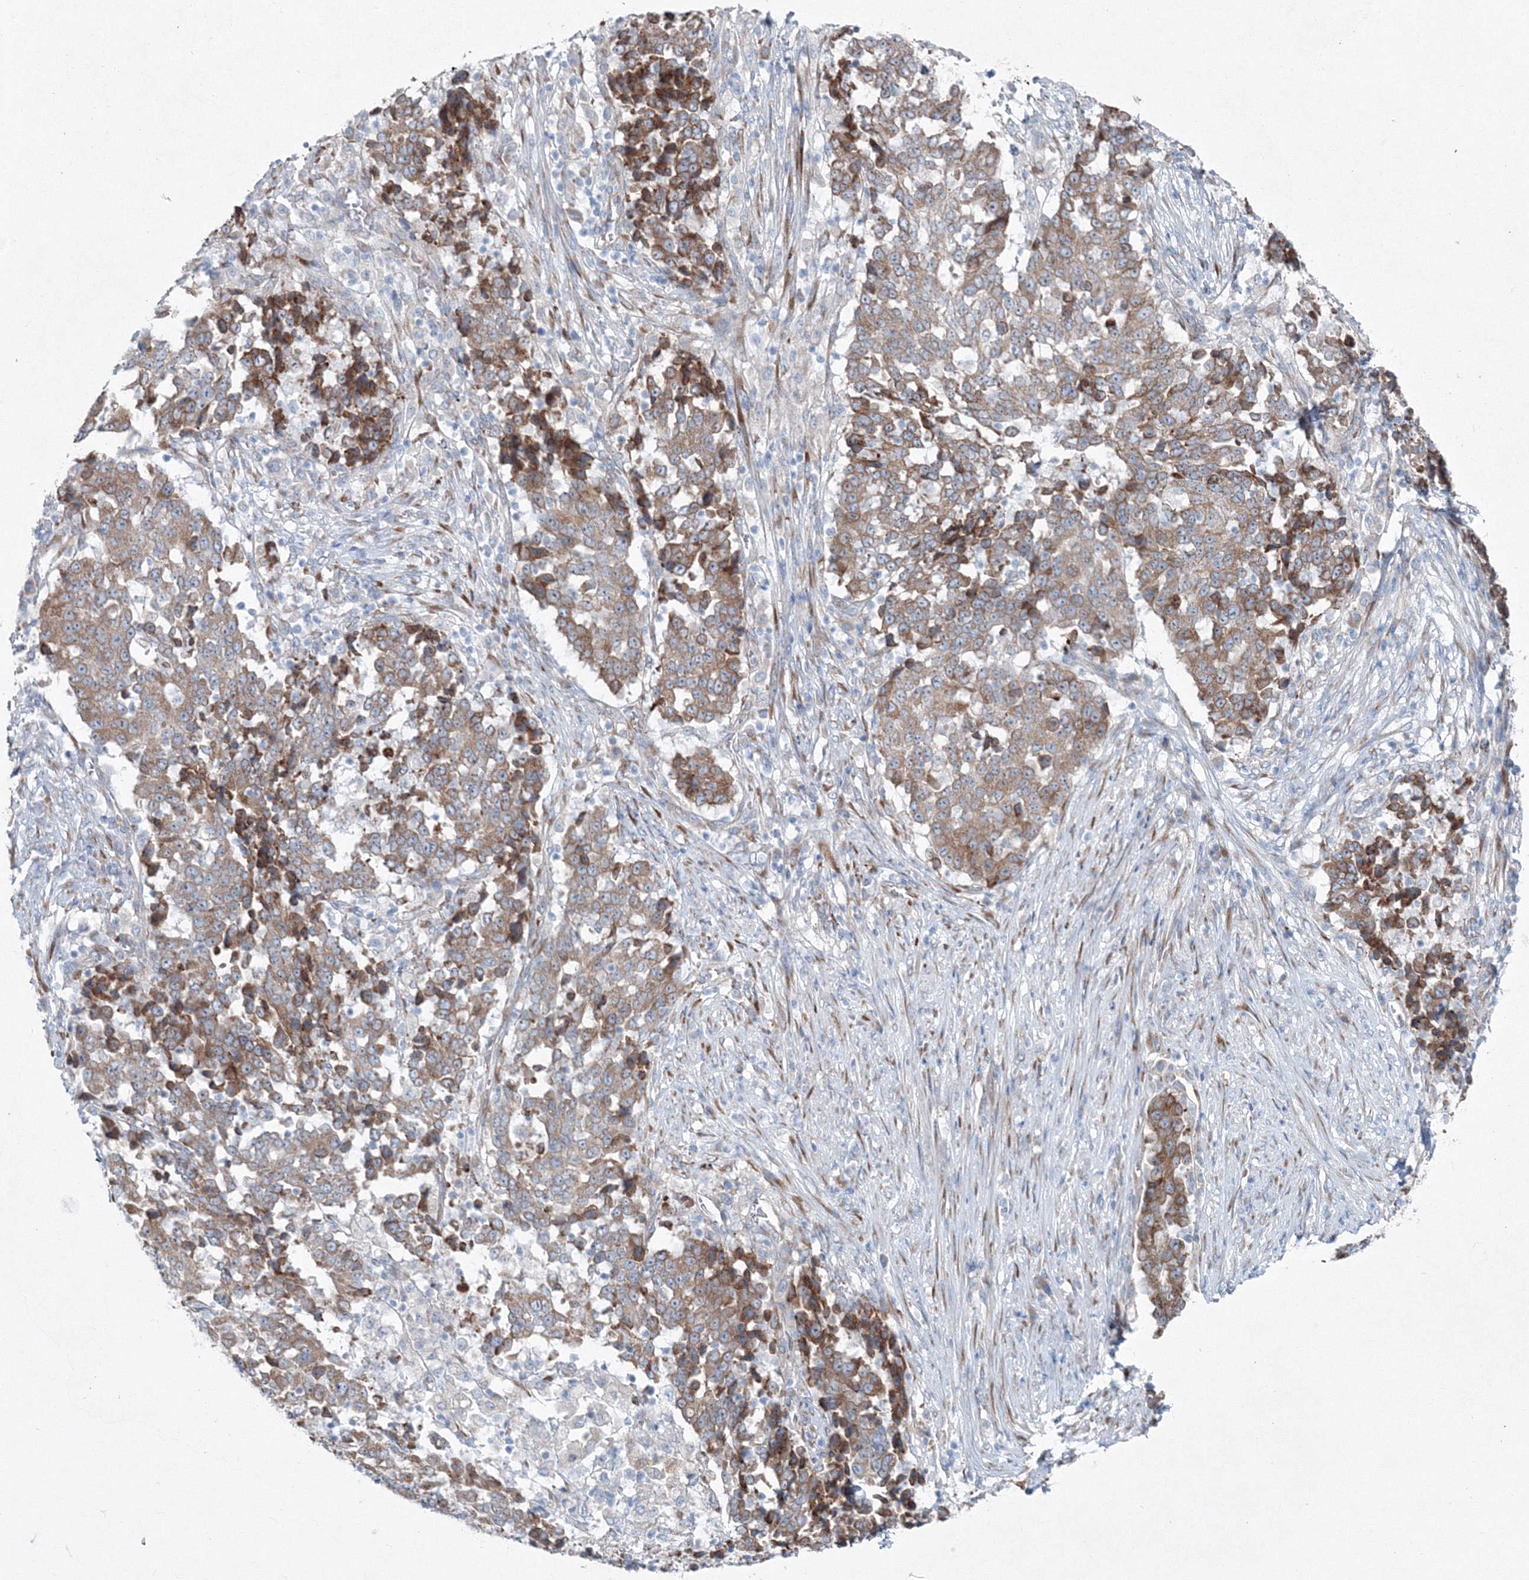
{"staining": {"intensity": "moderate", "quantity": ">75%", "location": "cytoplasmic/membranous"}, "tissue": "stomach cancer", "cell_type": "Tumor cells", "image_type": "cancer", "snomed": [{"axis": "morphology", "description": "Adenocarcinoma, NOS"}, {"axis": "topography", "description": "Stomach"}], "caption": "Stomach cancer tissue shows moderate cytoplasmic/membranous staining in approximately >75% of tumor cells, visualized by immunohistochemistry. The staining was performed using DAB, with brown indicating positive protein expression. Nuclei are stained blue with hematoxylin.", "gene": "RCN1", "patient": {"sex": "male", "age": 59}}